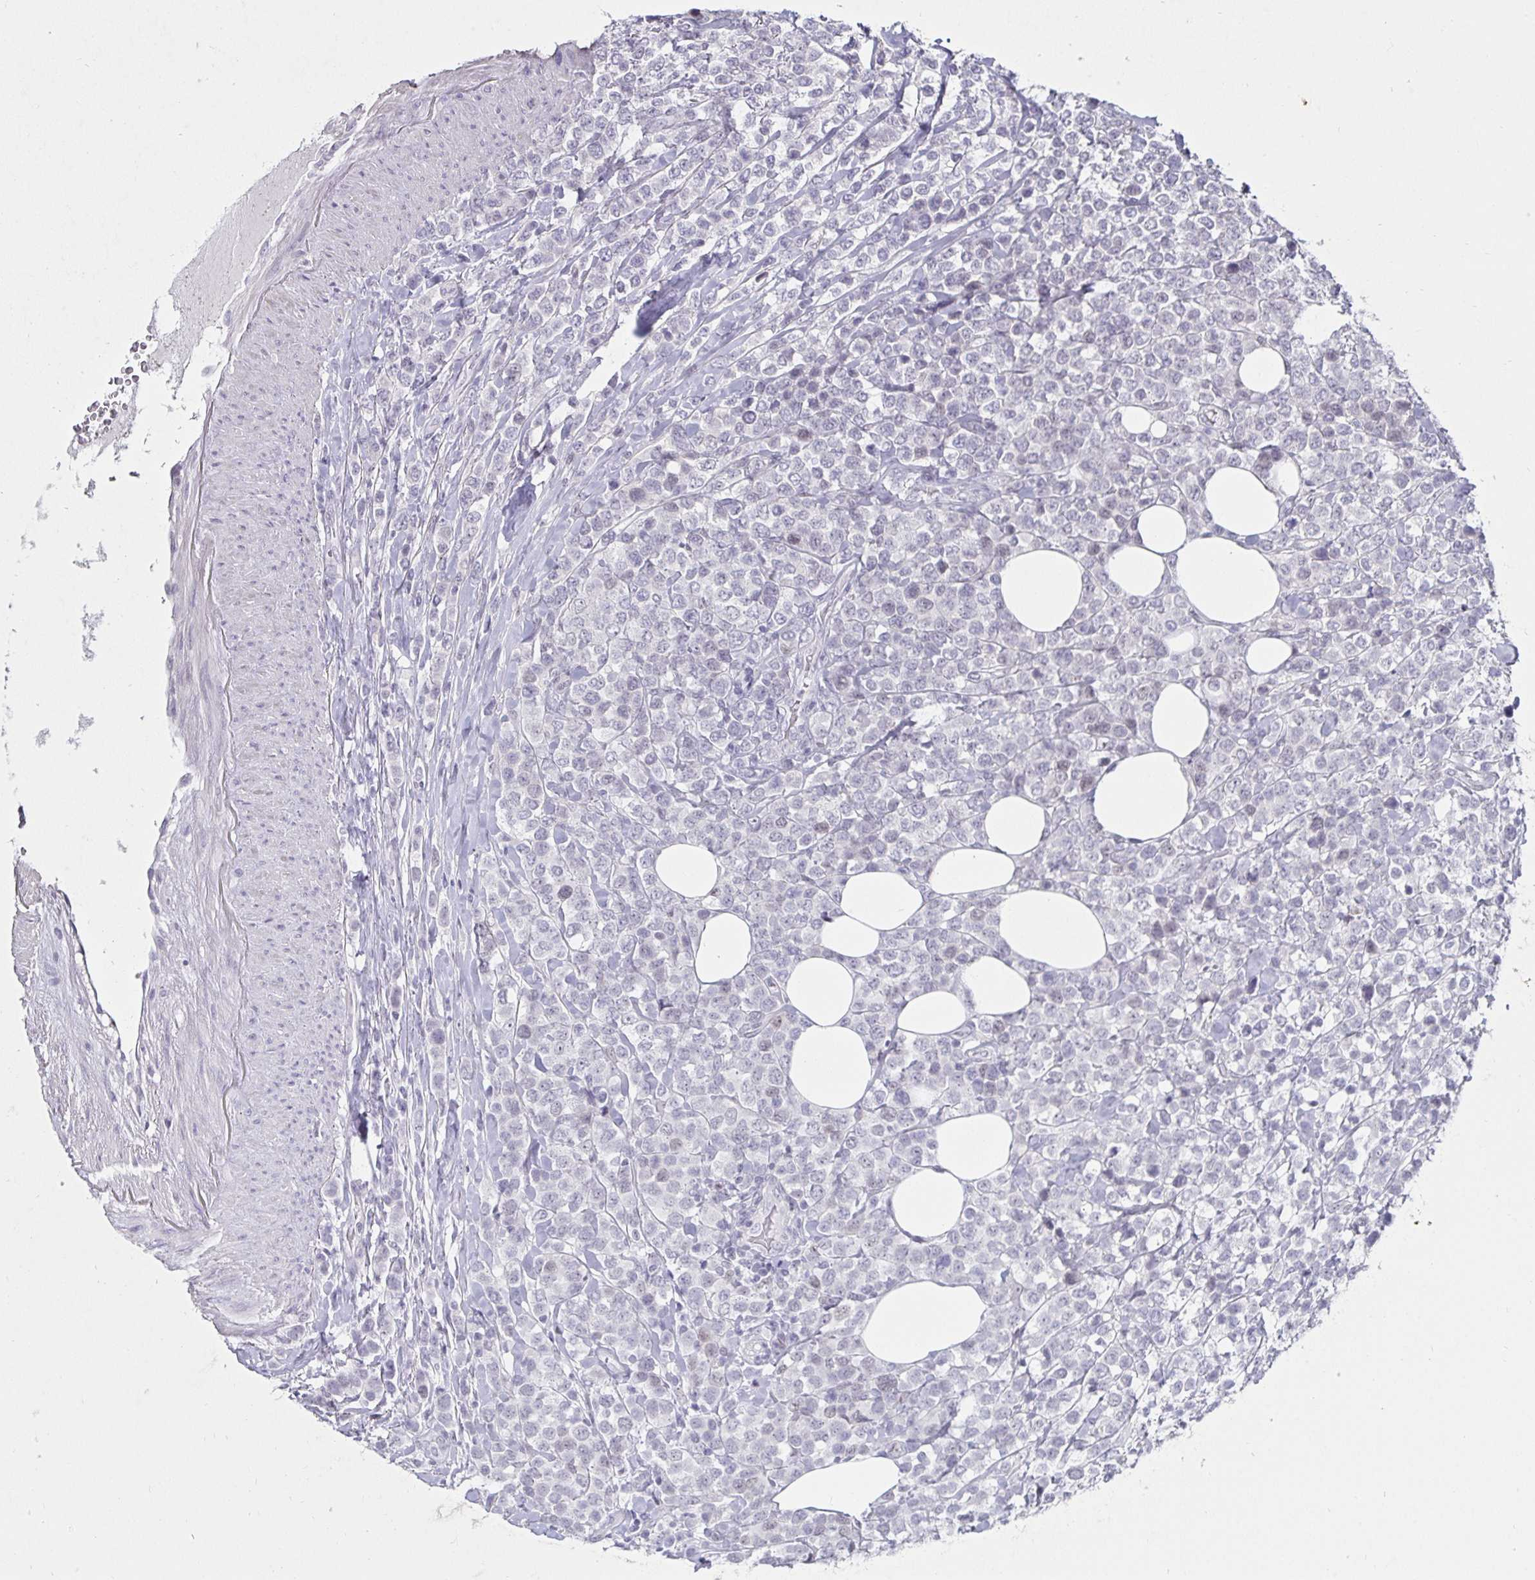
{"staining": {"intensity": "negative", "quantity": "none", "location": "none"}, "tissue": "lymphoma", "cell_type": "Tumor cells", "image_type": "cancer", "snomed": [{"axis": "morphology", "description": "Malignant lymphoma, non-Hodgkin's type, High grade"}, {"axis": "topography", "description": "Soft tissue"}], "caption": "DAB immunohistochemical staining of lymphoma shows no significant staining in tumor cells.", "gene": "MLH1", "patient": {"sex": "female", "age": 56}}